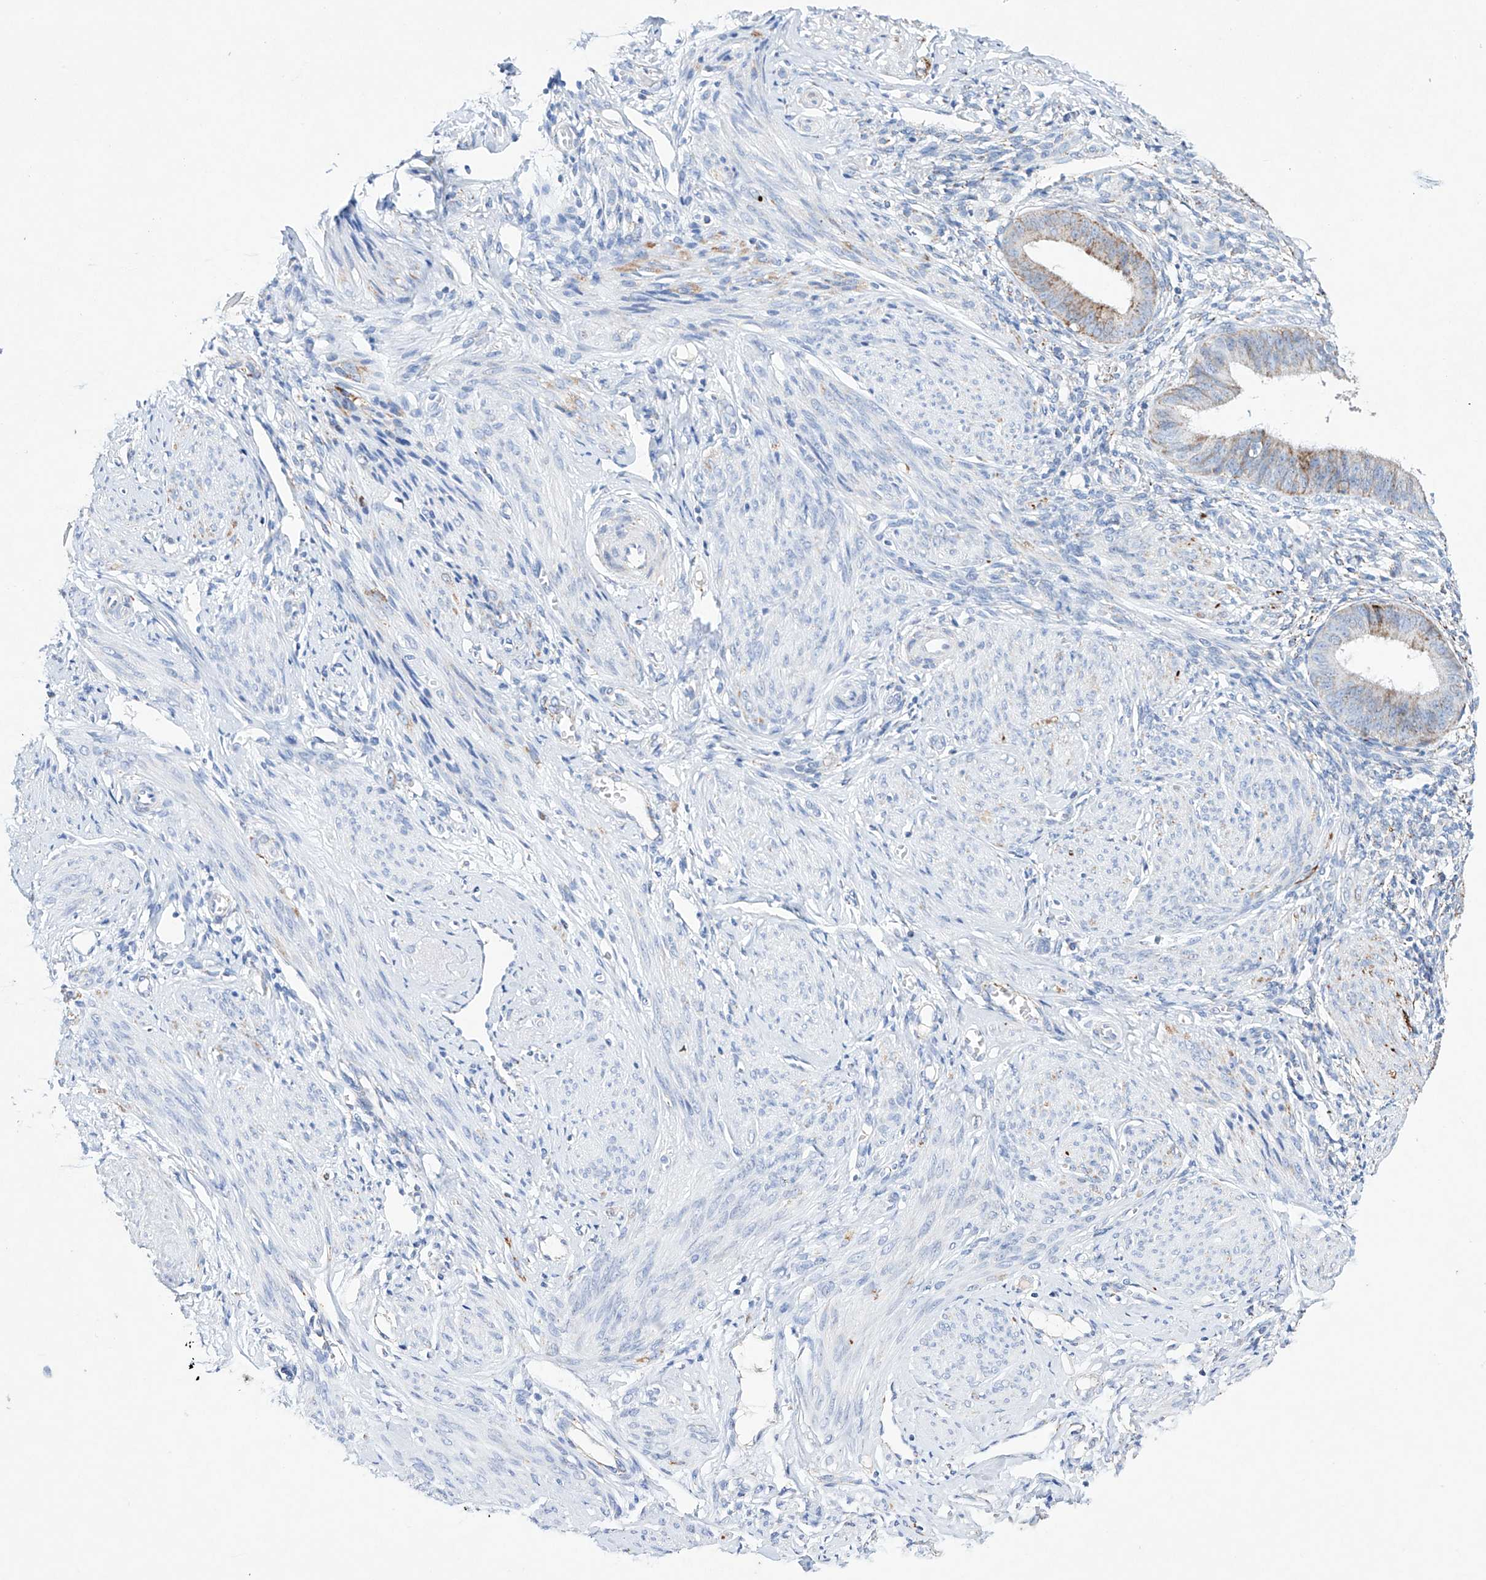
{"staining": {"intensity": "negative", "quantity": "none", "location": "none"}, "tissue": "endometrium", "cell_type": "Cells in endometrial stroma", "image_type": "normal", "snomed": [{"axis": "morphology", "description": "Normal tissue, NOS"}, {"axis": "topography", "description": "Uterus"}, {"axis": "topography", "description": "Endometrium"}], "caption": "A photomicrograph of endometrium stained for a protein displays no brown staining in cells in endometrial stroma. (IHC, brightfield microscopy, high magnification).", "gene": "NRROS", "patient": {"sex": "female", "age": 48}}